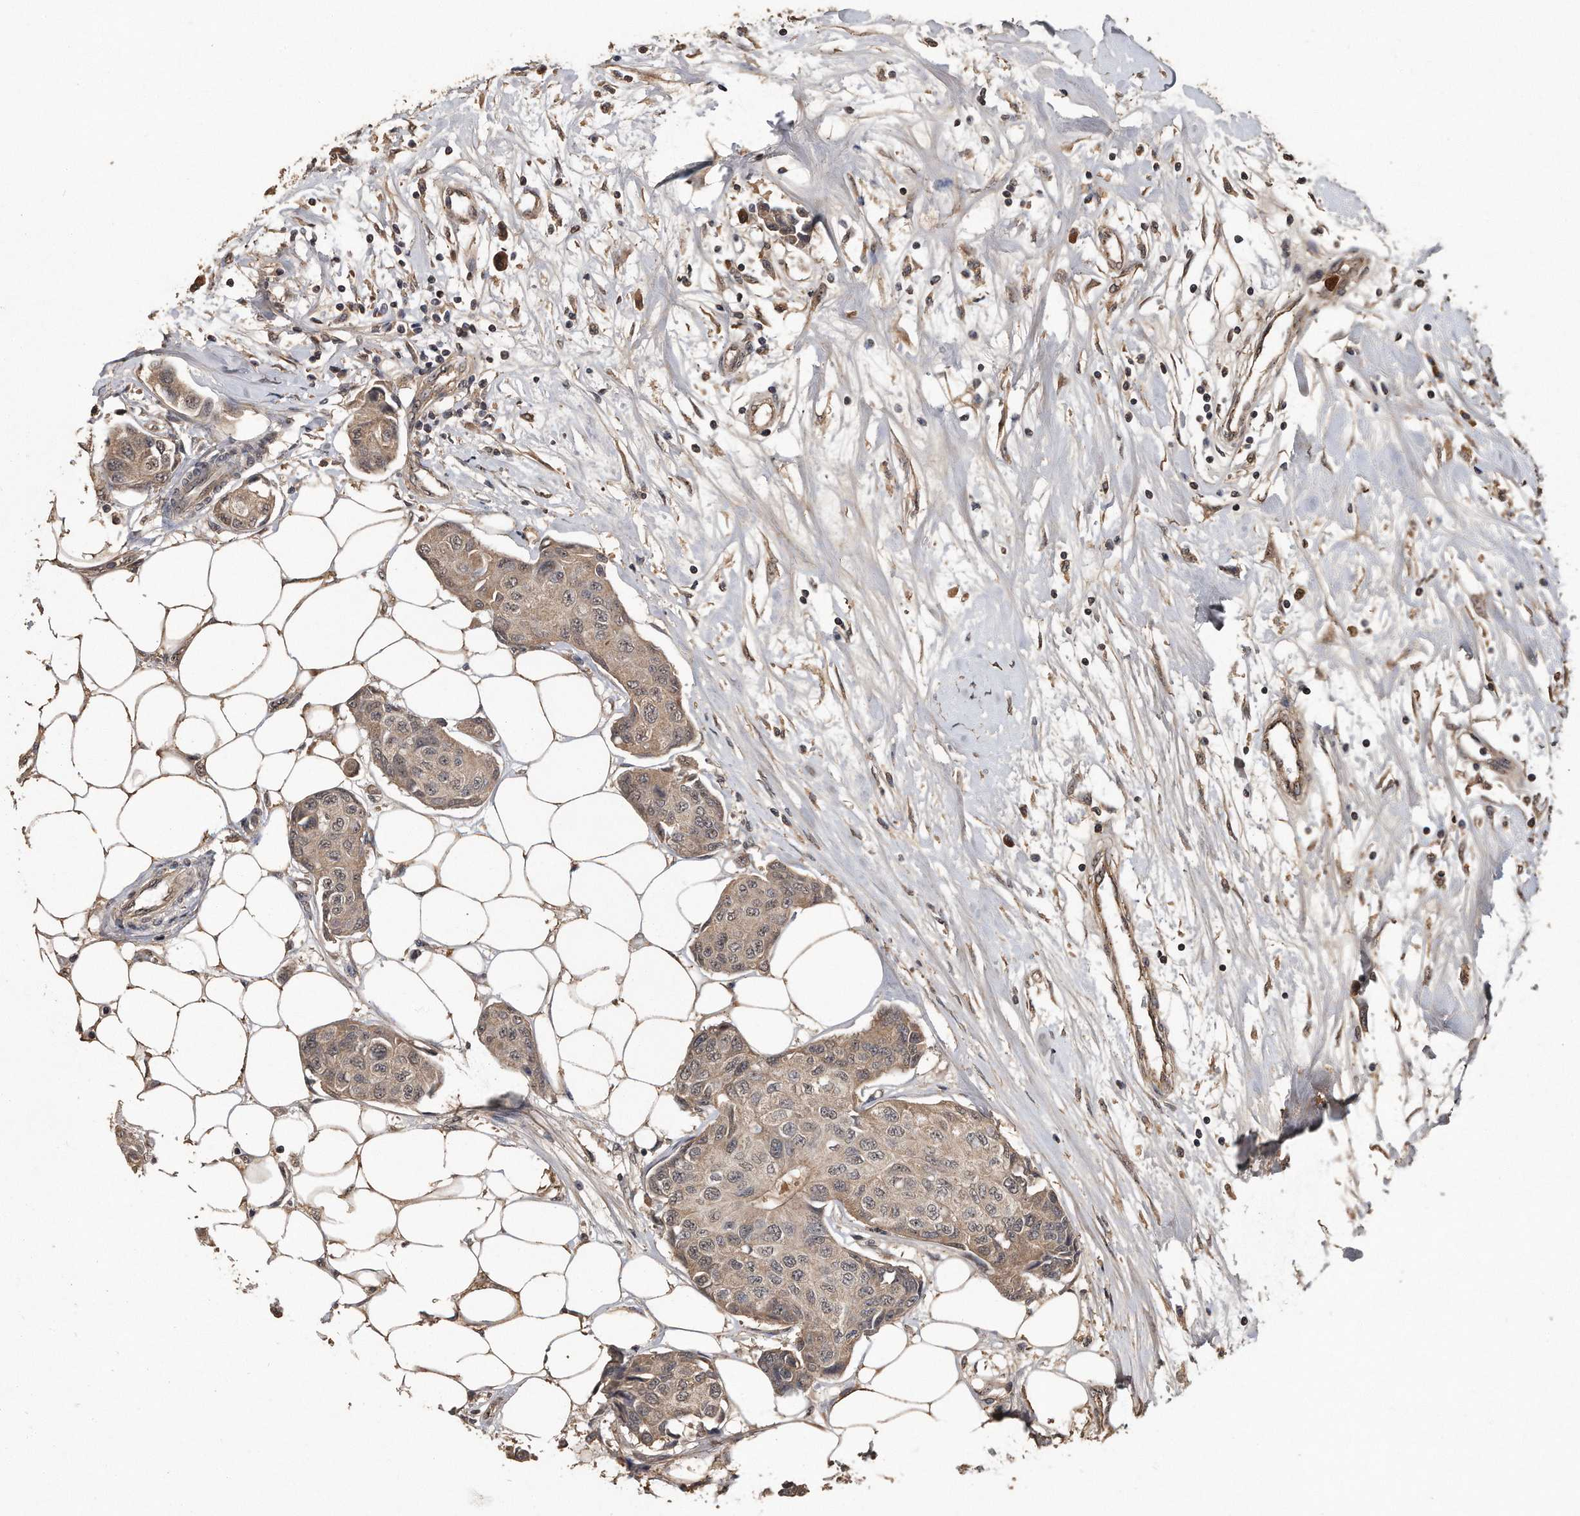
{"staining": {"intensity": "weak", "quantity": ">75%", "location": "cytoplasmic/membranous,nuclear"}, "tissue": "breast cancer", "cell_type": "Tumor cells", "image_type": "cancer", "snomed": [{"axis": "morphology", "description": "Duct carcinoma"}, {"axis": "topography", "description": "Breast"}], "caption": "Breast infiltrating ductal carcinoma stained with a protein marker exhibits weak staining in tumor cells.", "gene": "PELO", "patient": {"sex": "female", "age": 80}}